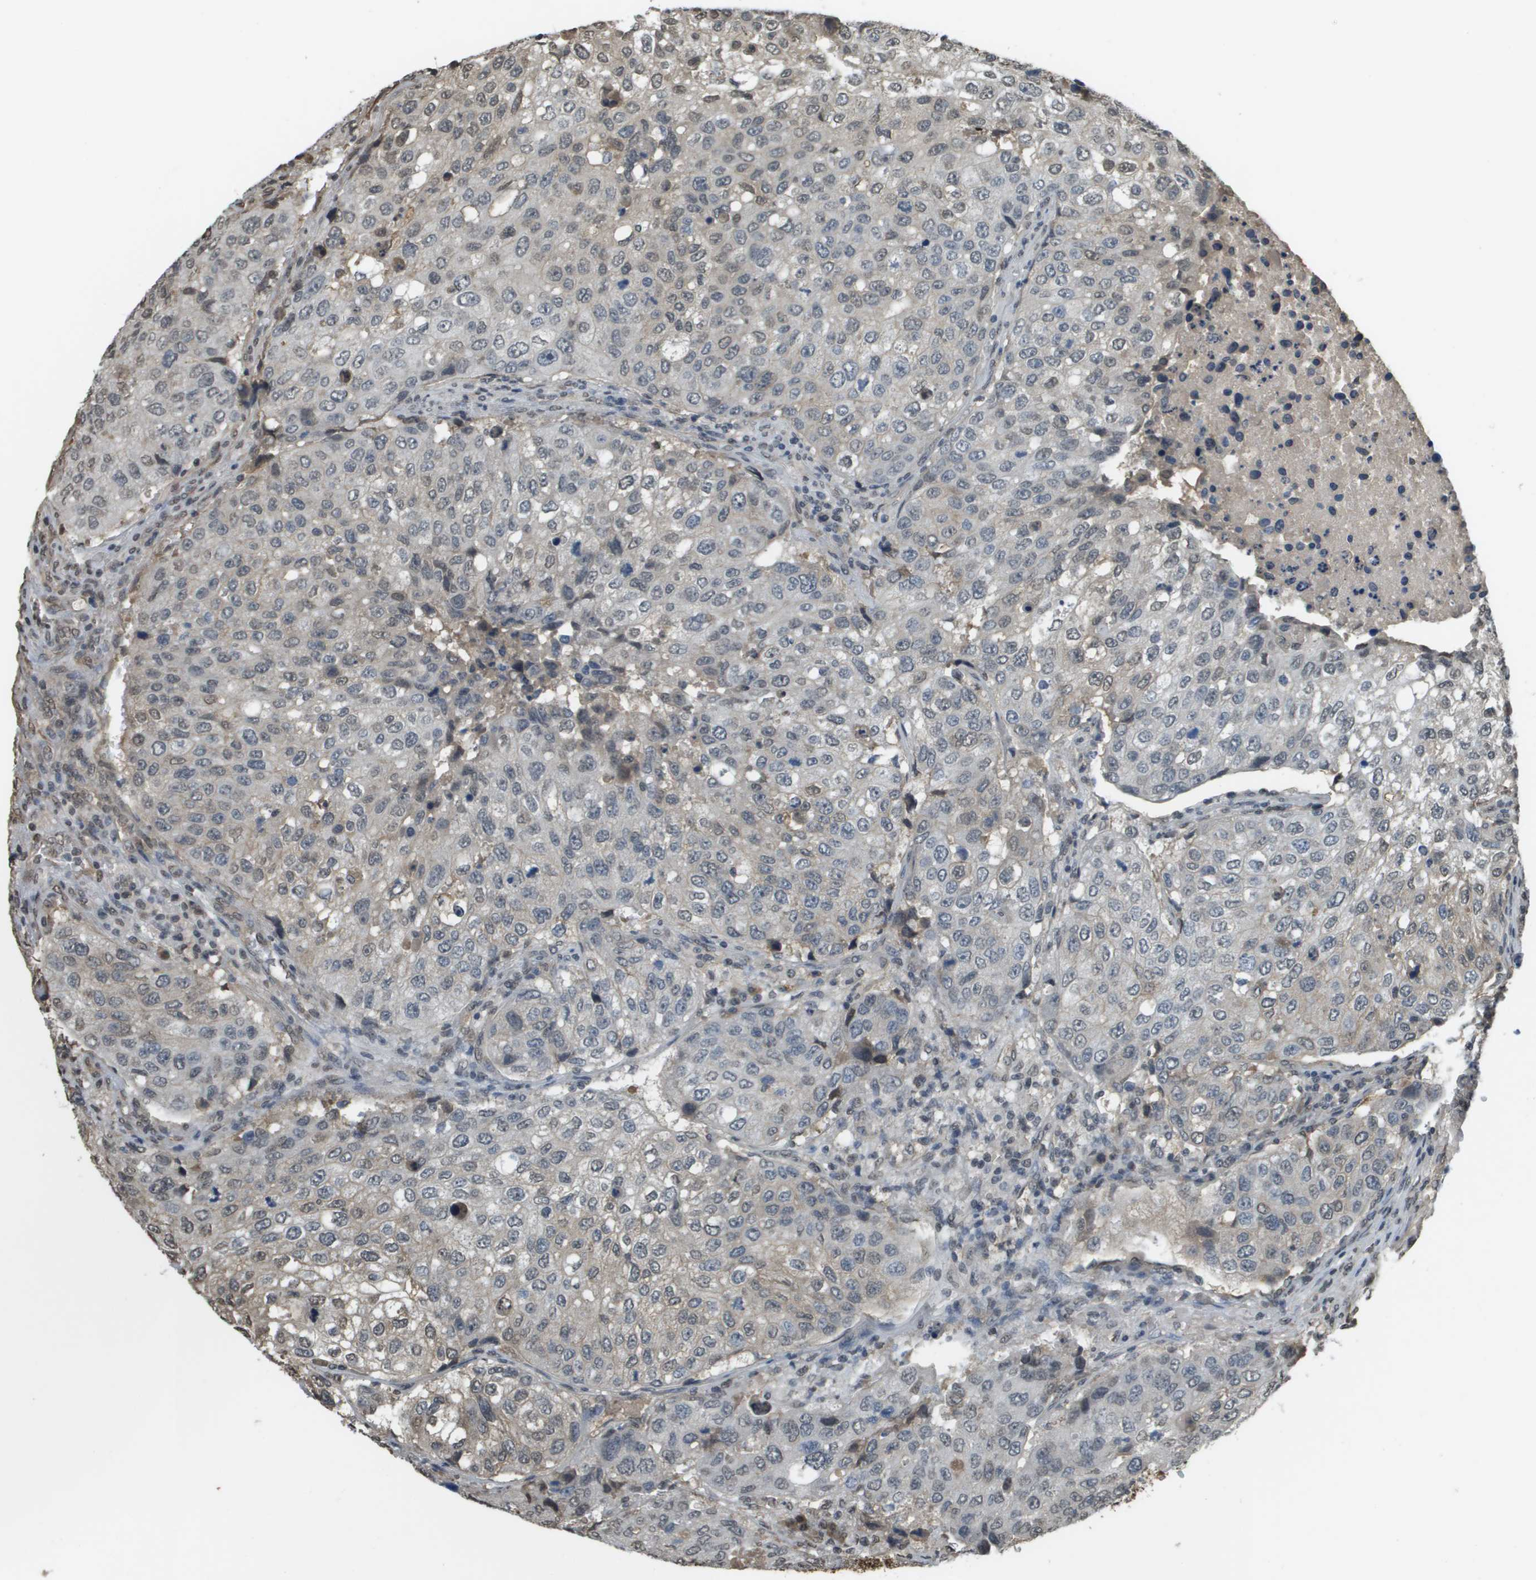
{"staining": {"intensity": "weak", "quantity": "<25%", "location": "nuclear"}, "tissue": "urothelial cancer", "cell_type": "Tumor cells", "image_type": "cancer", "snomed": [{"axis": "morphology", "description": "Urothelial carcinoma, High grade"}, {"axis": "topography", "description": "Lymph node"}, {"axis": "topography", "description": "Urinary bladder"}], "caption": "This photomicrograph is of urothelial cancer stained with immunohistochemistry (IHC) to label a protein in brown with the nuclei are counter-stained blue. There is no positivity in tumor cells.", "gene": "NDRG2", "patient": {"sex": "male", "age": 51}}